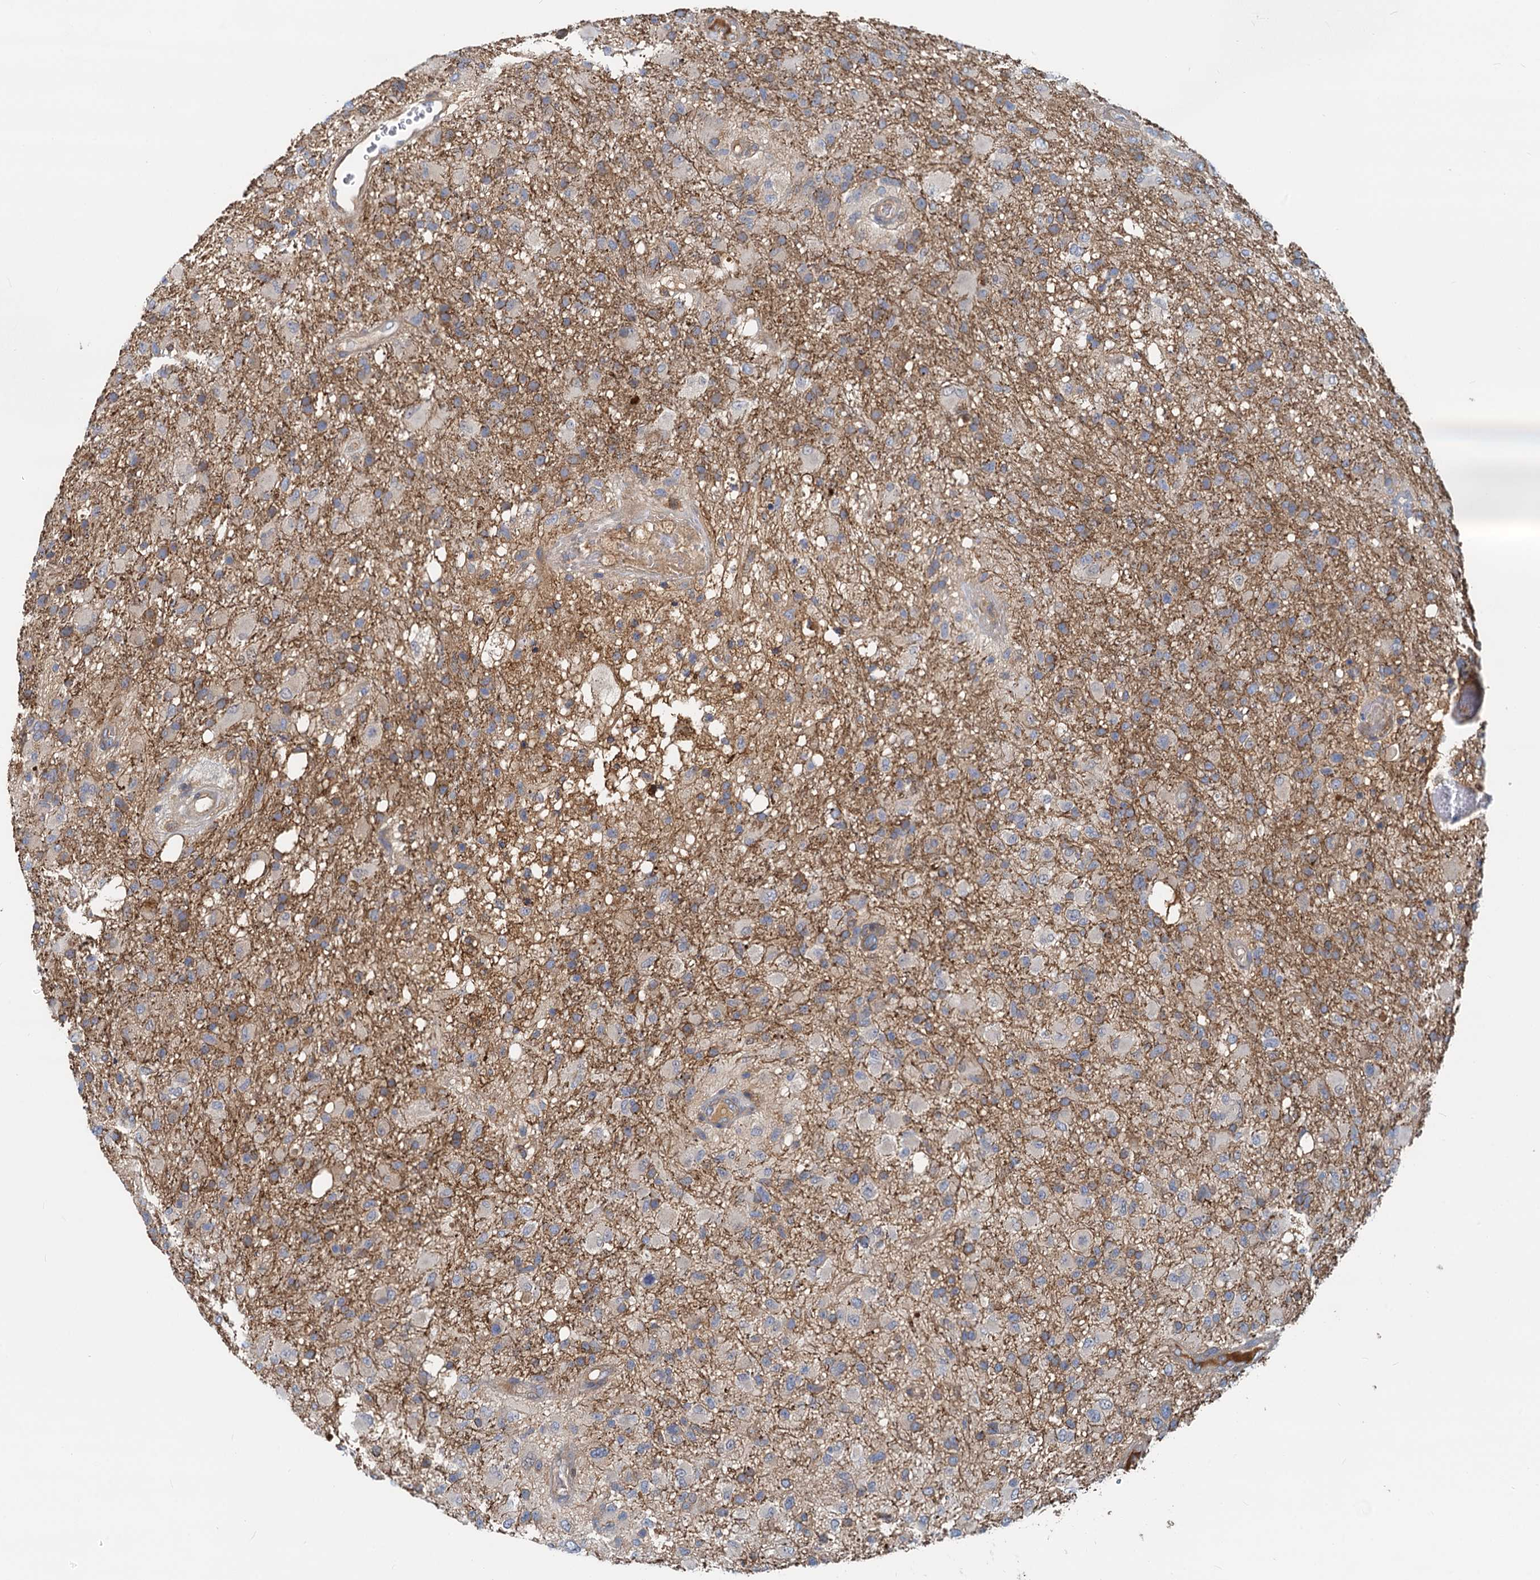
{"staining": {"intensity": "moderate", "quantity": "25%-75%", "location": "cytoplasmic/membranous"}, "tissue": "glioma", "cell_type": "Tumor cells", "image_type": "cancer", "snomed": [{"axis": "morphology", "description": "Glioma, malignant, High grade"}, {"axis": "topography", "description": "Brain"}], "caption": "Human malignant high-grade glioma stained with a brown dye exhibits moderate cytoplasmic/membranous positive staining in approximately 25%-75% of tumor cells.", "gene": "LNX2", "patient": {"sex": "female", "age": 74}}